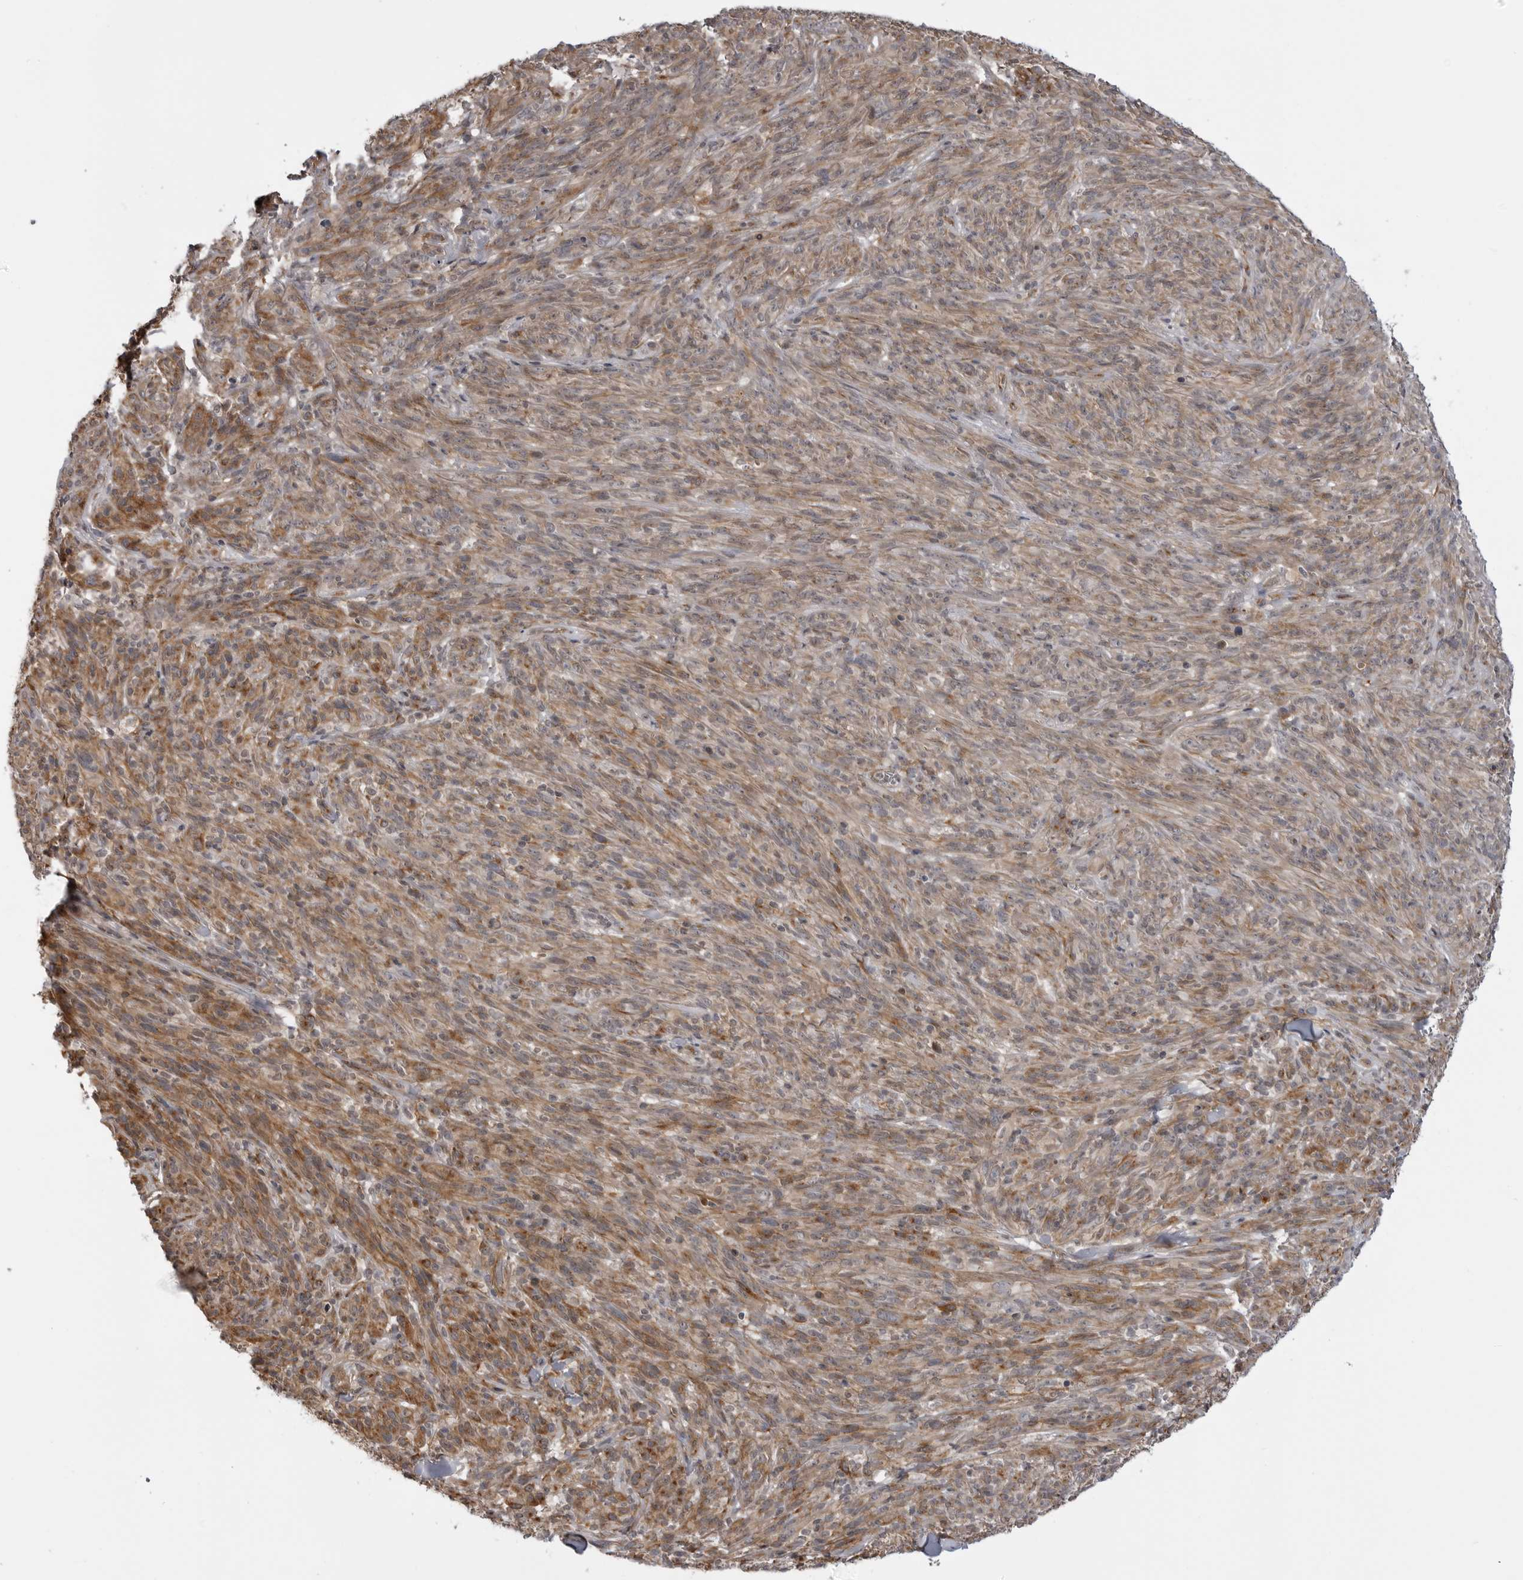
{"staining": {"intensity": "moderate", "quantity": ">75%", "location": "cytoplasmic/membranous"}, "tissue": "melanoma", "cell_type": "Tumor cells", "image_type": "cancer", "snomed": [{"axis": "morphology", "description": "Malignant melanoma, NOS"}, {"axis": "topography", "description": "Skin of head"}], "caption": "This photomicrograph displays melanoma stained with immunohistochemistry (IHC) to label a protein in brown. The cytoplasmic/membranous of tumor cells show moderate positivity for the protein. Nuclei are counter-stained blue.", "gene": "LRRC45", "patient": {"sex": "male", "age": 96}}